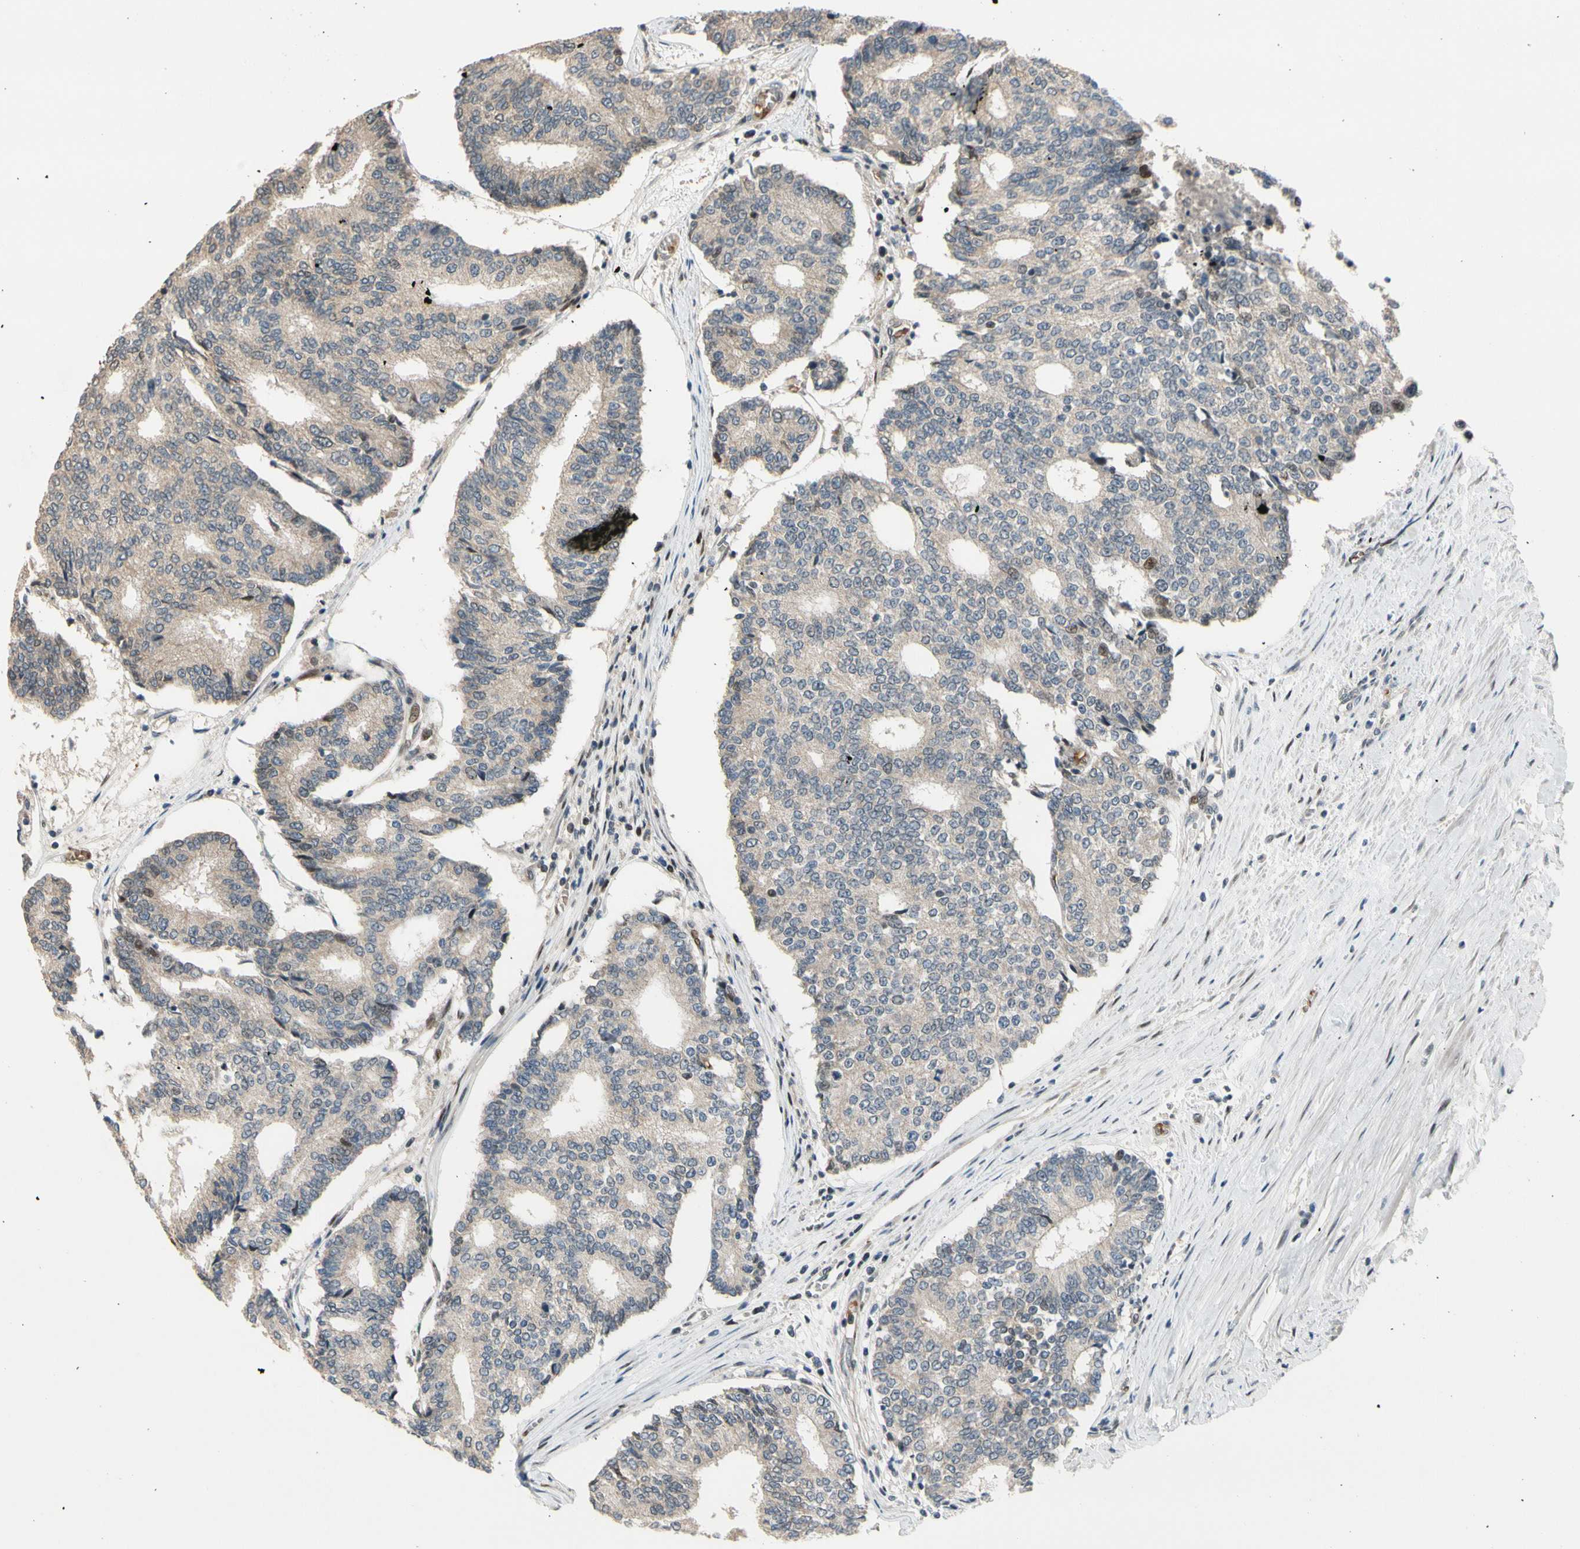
{"staining": {"intensity": "weak", "quantity": "<25%", "location": "cytoplasmic/membranous,nuclear"}, "tissue": "prostate cancer", "cell_type": "Tumor cells", "image_type": "cancer", "snomed": [{"axis": "morphology", "description": "Adenocarcinoma, High grade"}, {"axis": "topography", "description": "Prostate"}], "caption": "An image of human prostate cancer (adenocarcinoma (high-grade)) is negative for staining in tumor cells. The staining is performed using DAB (3,3'-diaminobenzidine) brown chromogen with nuclei counter-stained in using hematoxylin.", "gene": "ZNF184", "patient": {"sex": "male", "age": 55}}